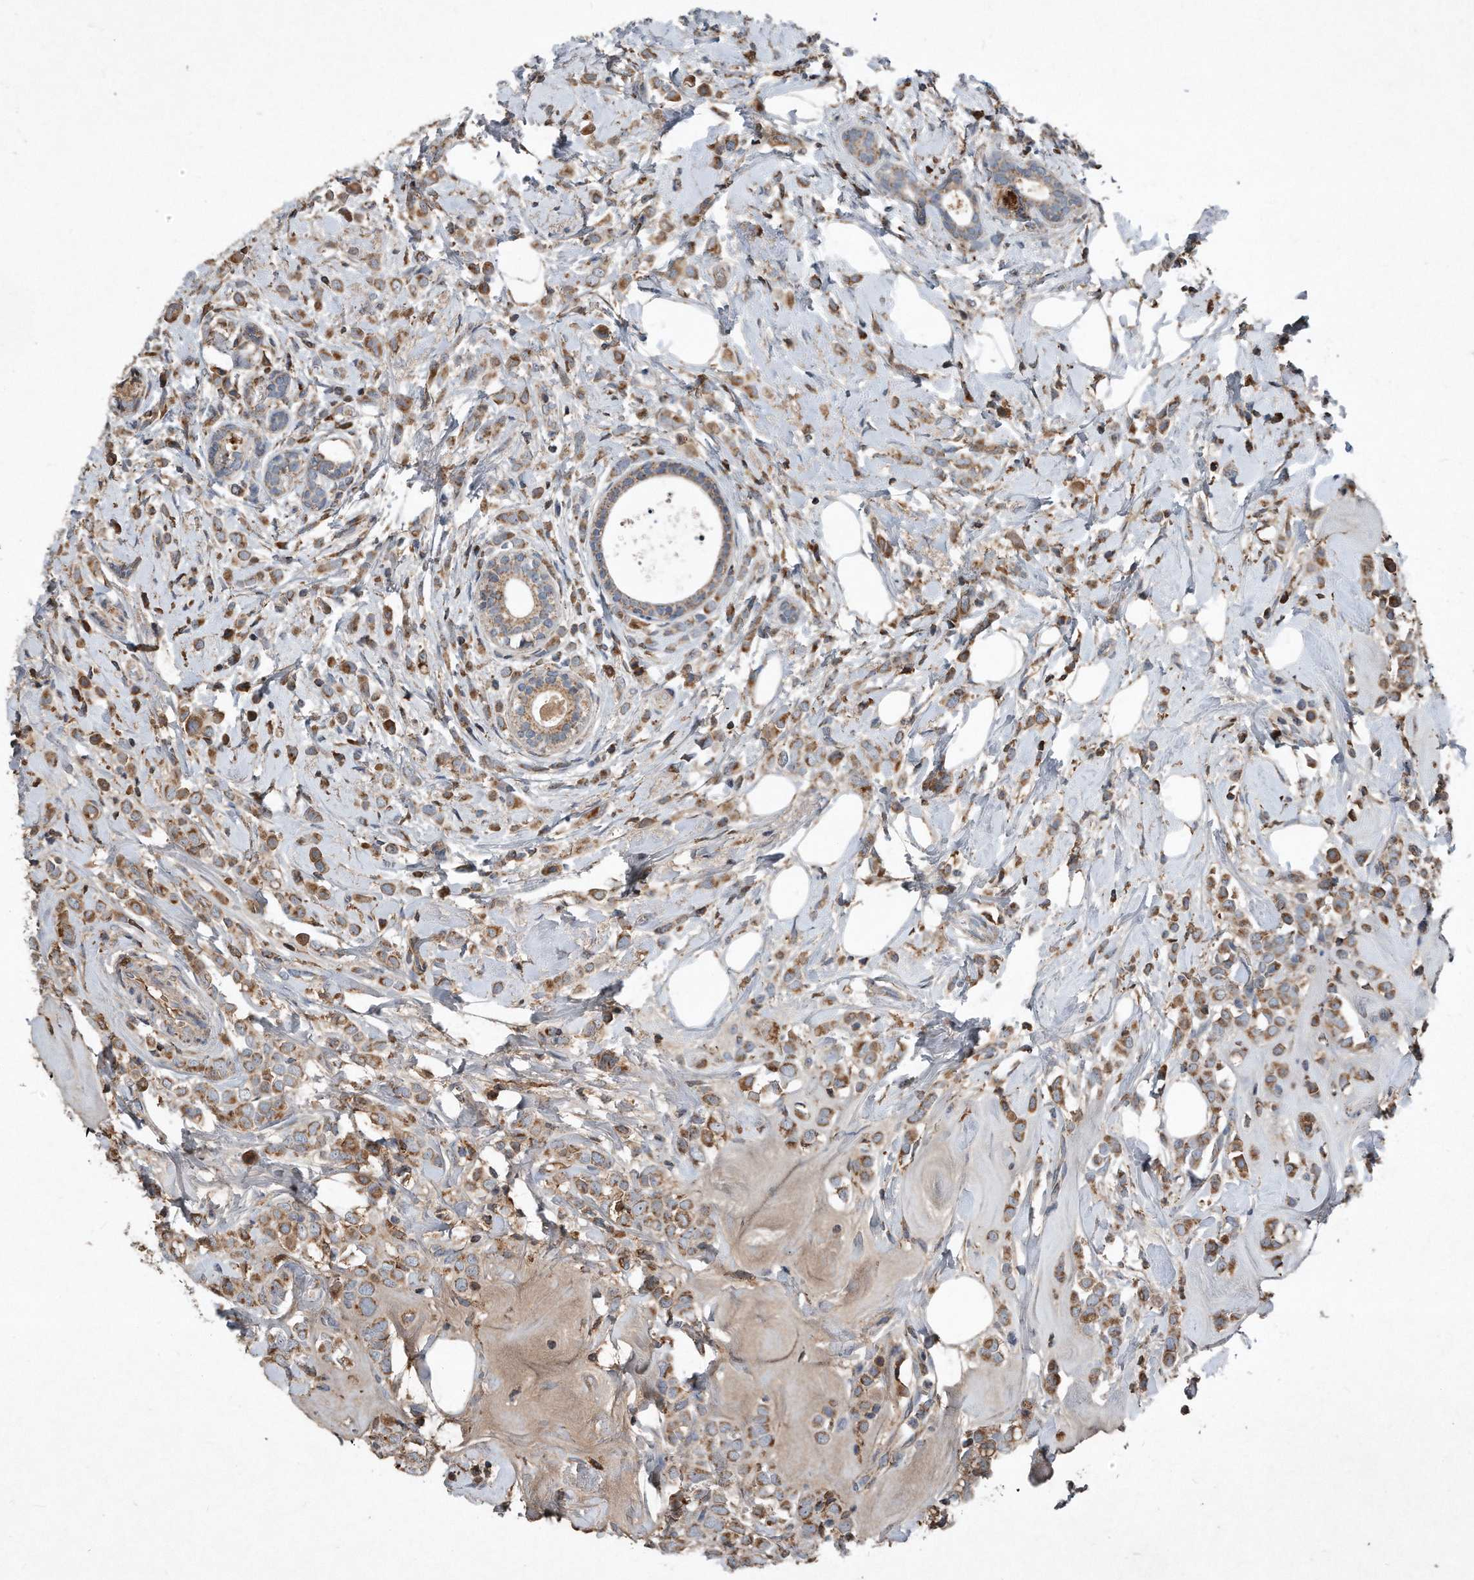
{"staining": {"intensity": "moderate", "quantity": ">75%", "location": "cytoplasmic/membranous"}, "tissue": "breast cancer", "cell_type": "Tumor cells", "image_type": "cancer", "snomed": [{"axis": "morphology", "description": "Lobular carcinoma"}, {"axis": "topography", "description": "Breast"}], "caption": "Brown immunohistochemical staining in breast cancer (lobular carcinoma) displays moderate cytoplasmic/membranous positivity in approximately >75% of tumor cells.", "gene": "SDHA", "patient": {"sex": "female", "age": 47}}